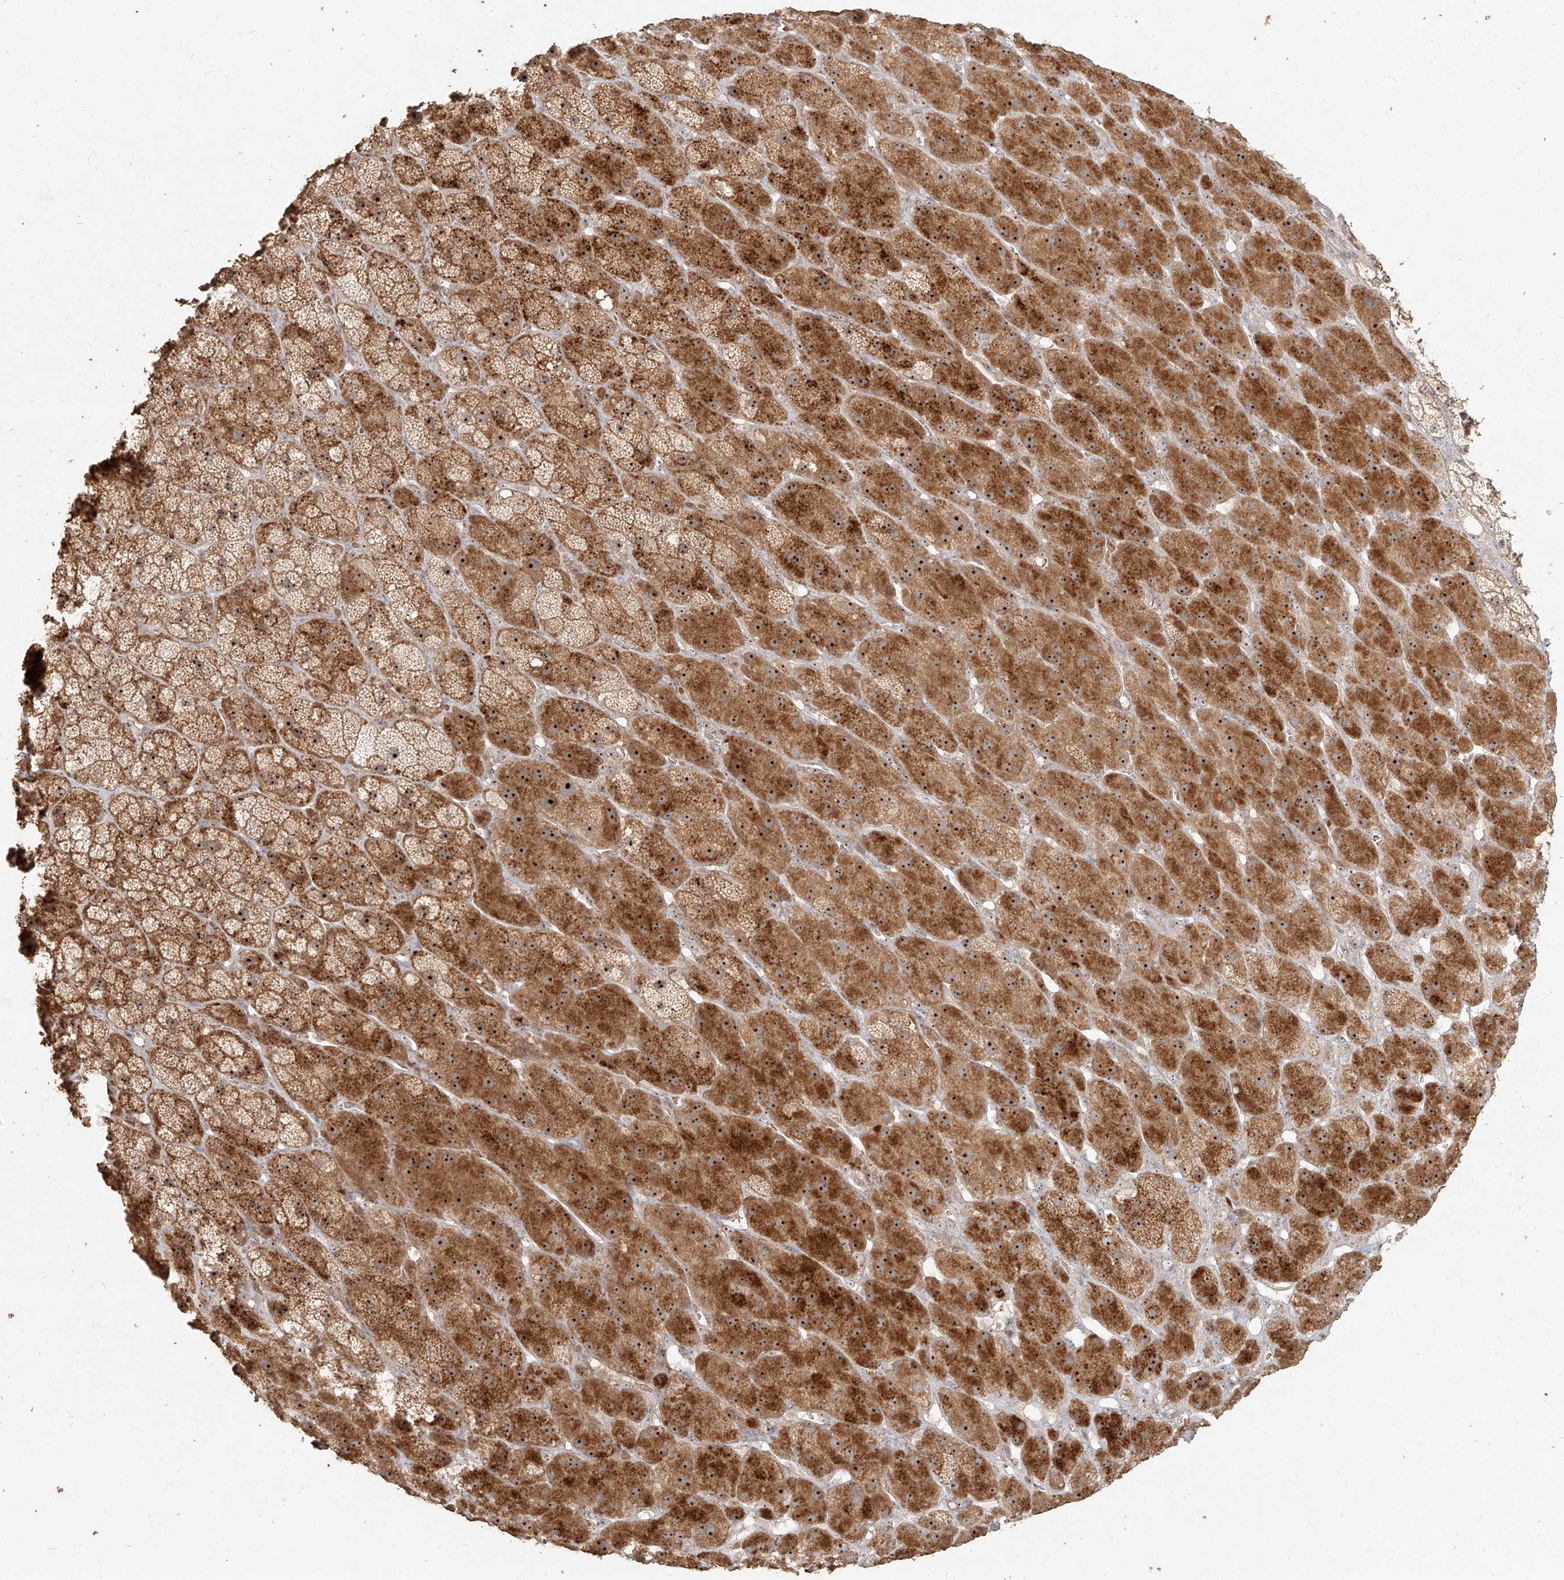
{"staining": {"intensity": "strong", "quantity": ">75%", "location": "cytoplasmic/membranous,nuclear"}, "tissue": "adrenal gland", "cell_type": "Glandular cells", "image_type": "normal", "snomed": [{"axis": "morphology", "description": "Normal tissue, NOS"}, {"axis": "topography", "description": "Adrenal gland"}], "caption": "Immunohistochemical staining of benign adrenal gland exhibits >75% levels of strong cytoplasmic/membranous,nuclear protein expression in approximately >75% of glandular cells.", "gene": "BYSL", "patient": {"sex": "male", "age": 61}}